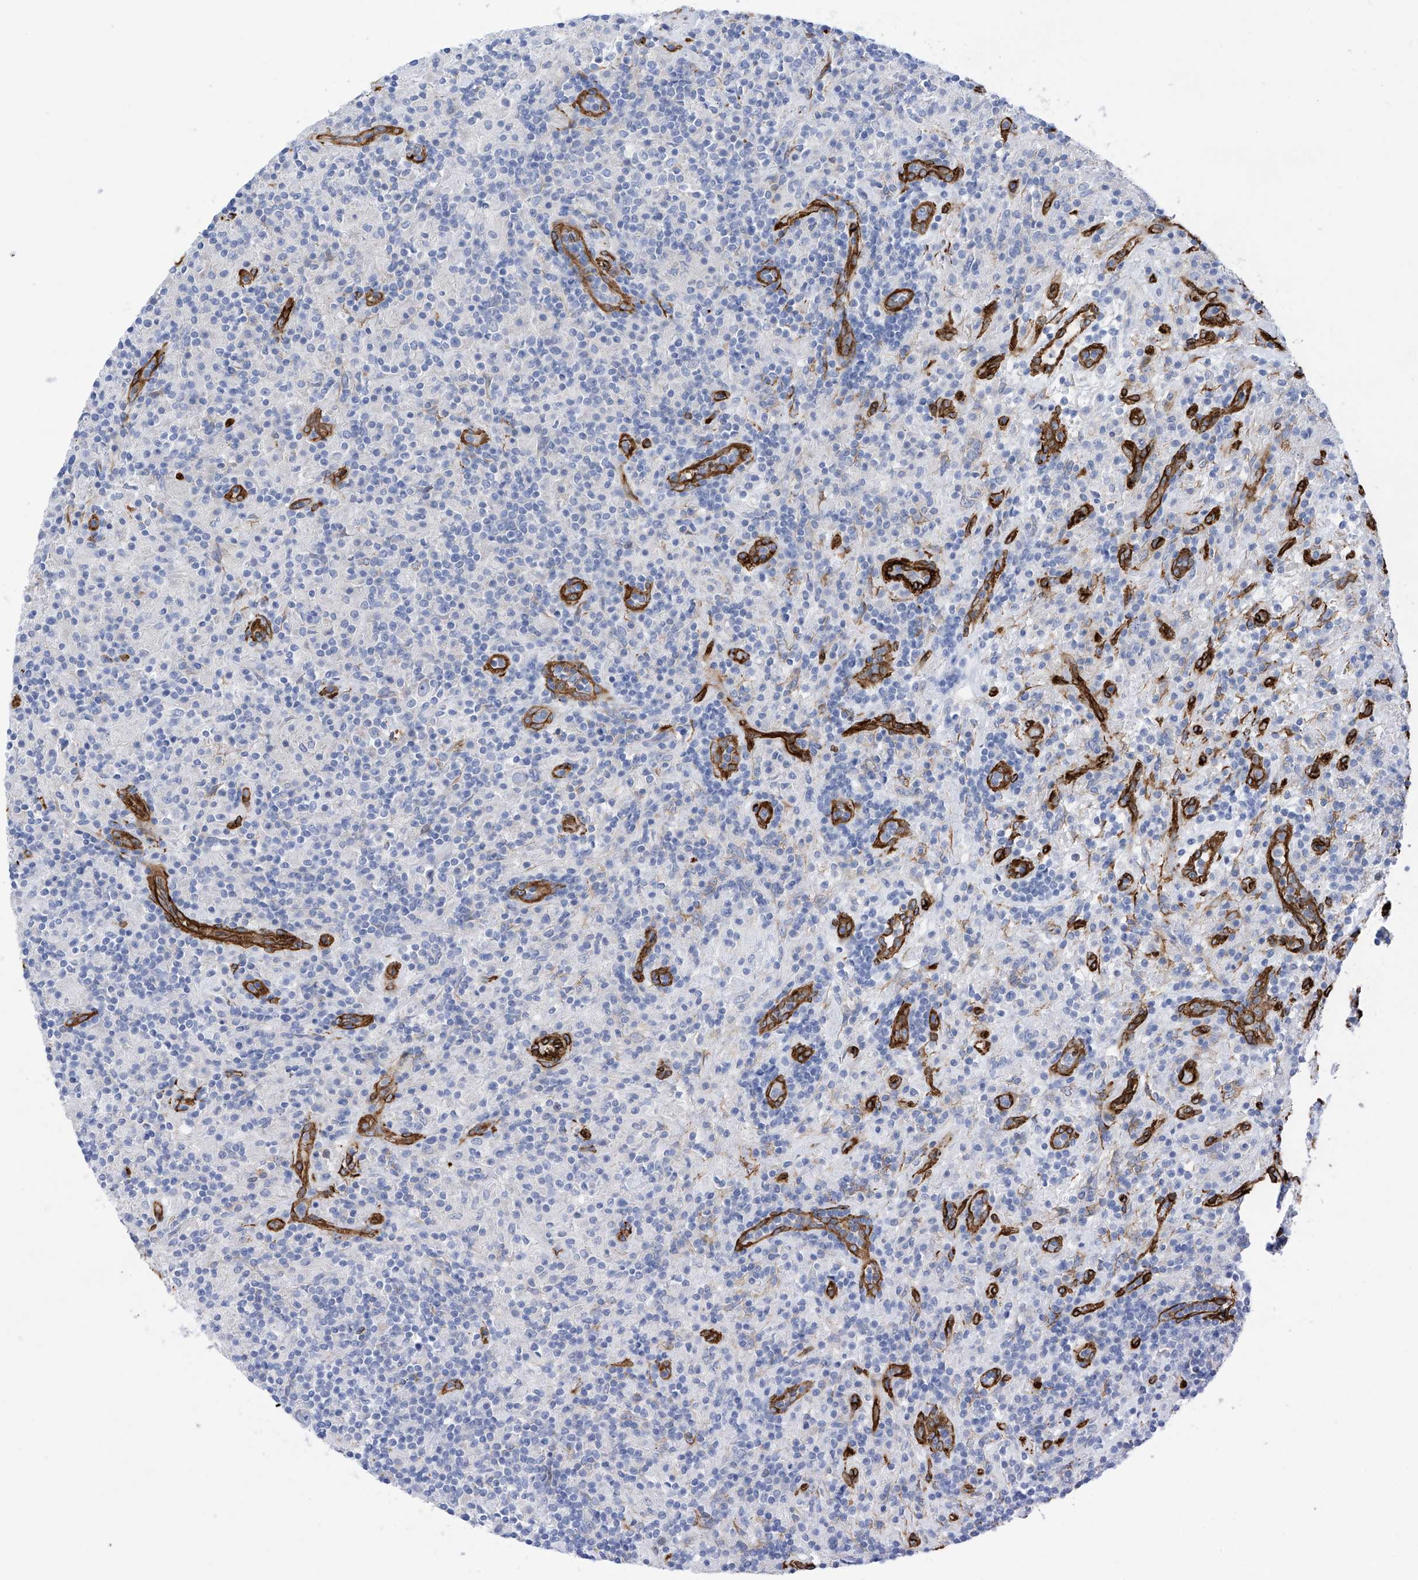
{"staining": {"intensity": "negative", "quantity": "none", "location": "none"}, "tissue": "lymphoma", "cell_type": "Tumor cells", "image_type": "cancer", "snomed": [{"axis": "morphology", "description": "Hodgkin's disease, NOS"}, {"axis": "topography", "description": "Lymph node"}], "caption": "DAB (3,3'-diaminobenzidine) immunohistochemical staining of Hodgkin's disease exhibits no significant staining in tumor cells.", "gene": "UBTD1", "patient": {"sex": "male", "age": 70}}